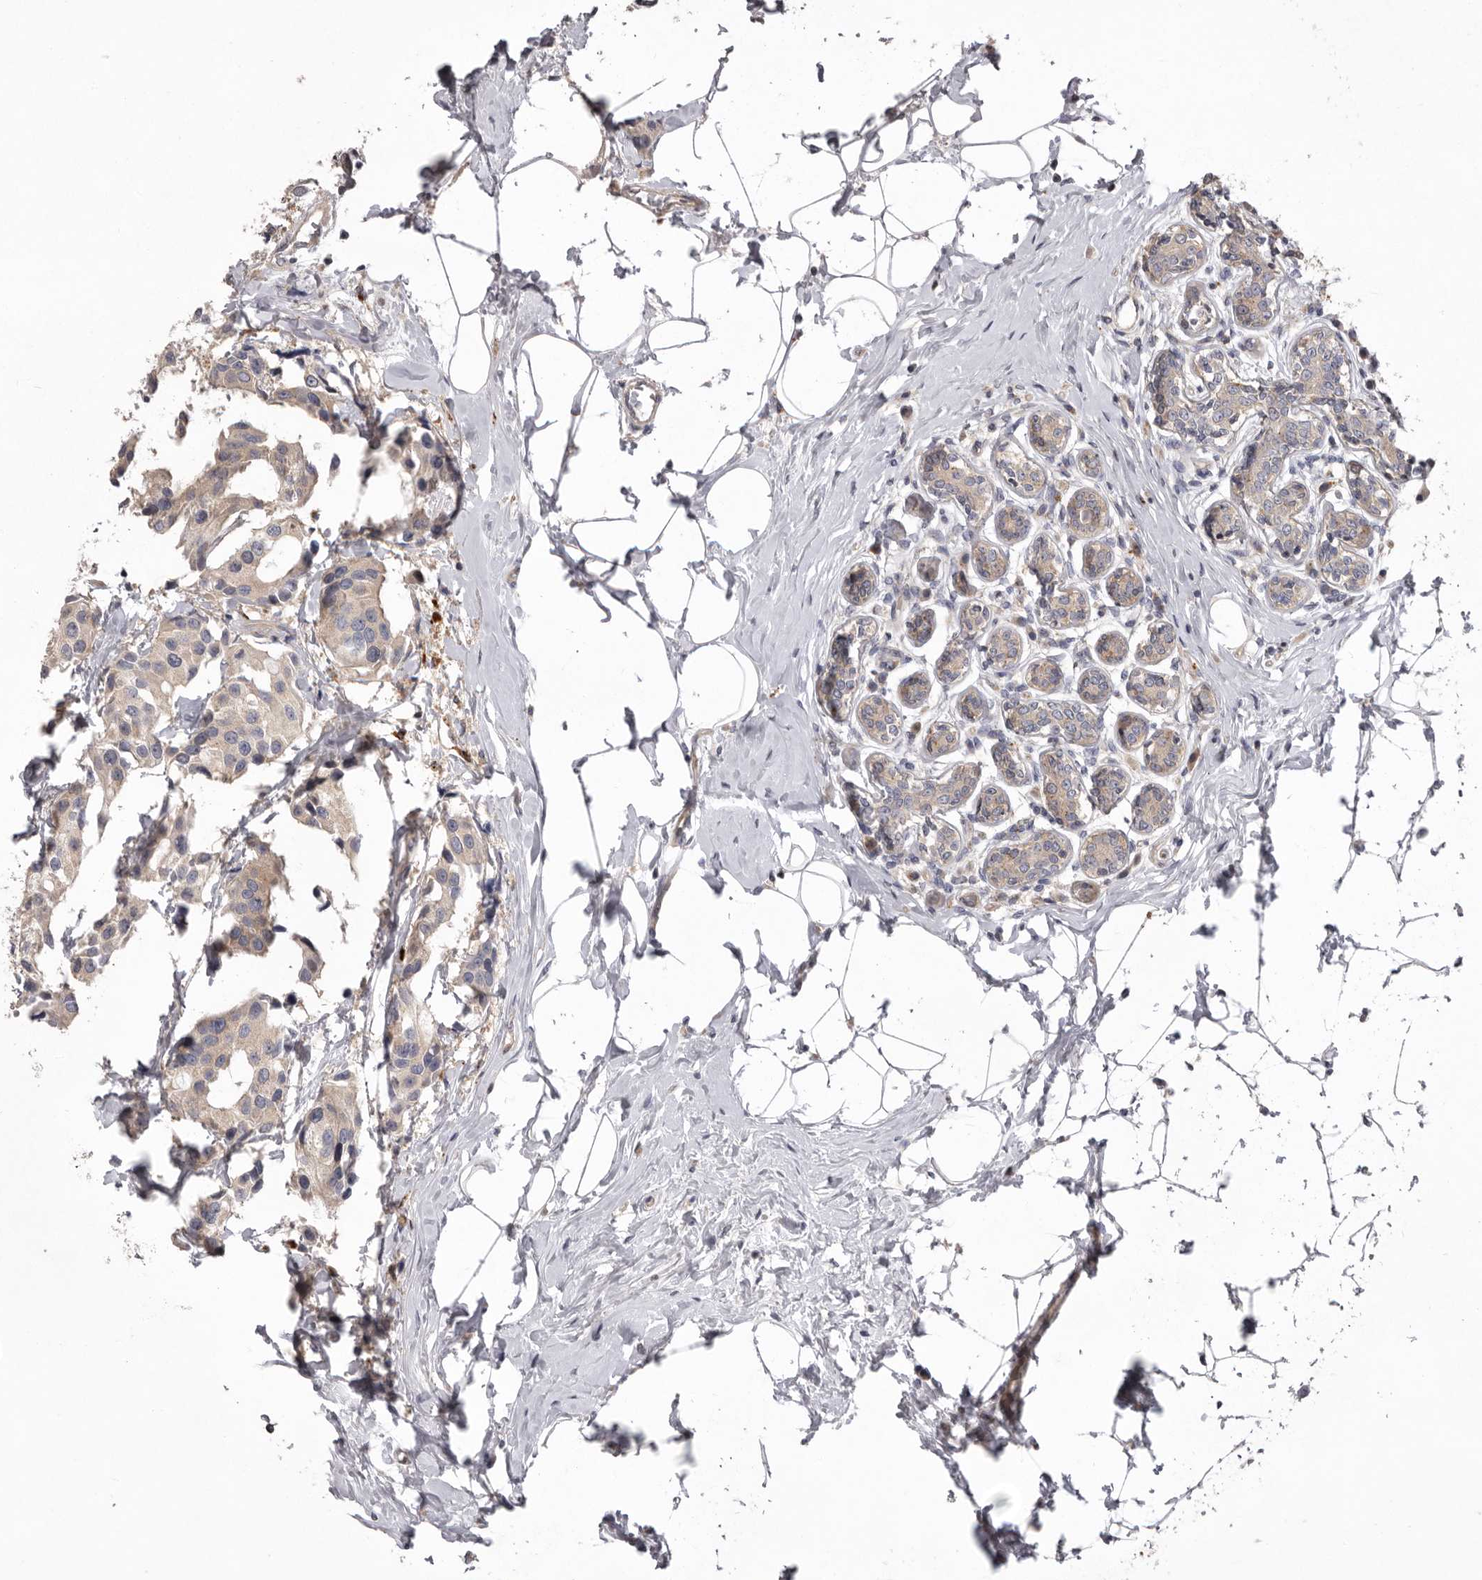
{"staining": {"intensity": "weak", "quantity": "<25%", "location": "cytoplasmic/membranous"}, "tissue": "breast cancer", "cell_type": "Tumor cells", "image_type": "cancer", "snomed": [{"axis": "morphology", "description": "Normal tissue, NOS"}, {"axis": "morphology", "description": "Duct carcinoma"}, {"axis": "topography", "description": "Breast"}], "caption": "Immunohistochemical staining of intraductal carcinoma (breast) reveals no significant staining in tumor cells.", "gene": "WDR47", "patient": {"sex": "female", "age": 39}}